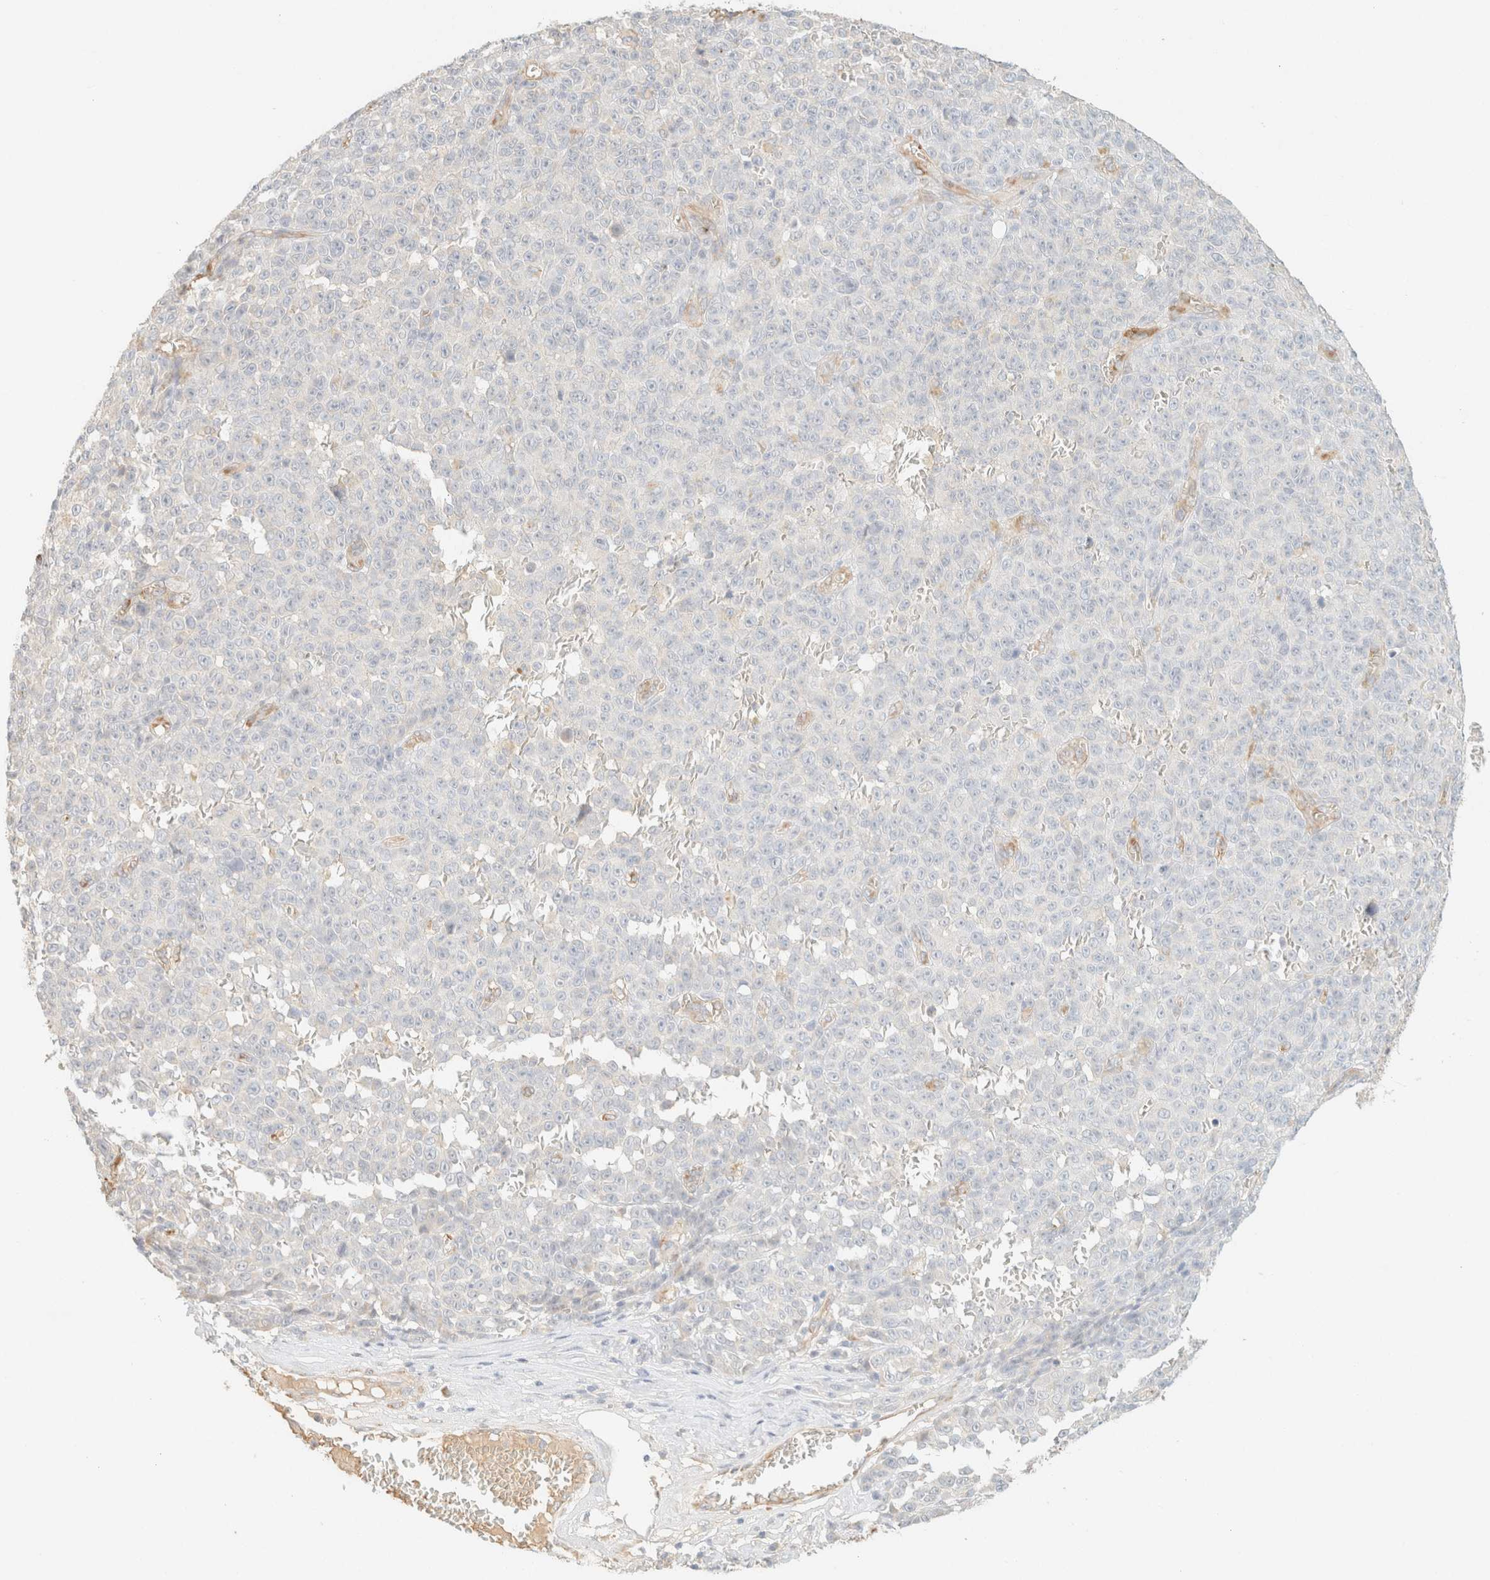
{"staining": {"intensity": "negative", "quantity": "none", "location": "none"}, "tissue": "melanoma", "cell_type": "Tumor cells", "image_type": "cancer", "snomed": [{"axis": "morphology", "description": "Malignant melanoma, NOS"}, {"axis": "topography", "description": "Skin"}], "caption": "Protein analysis of melanoma reveals no significant positivity in tumor cells.", "gene": "SPARCL1", "patient": {"sex": "female", "age": 82}}